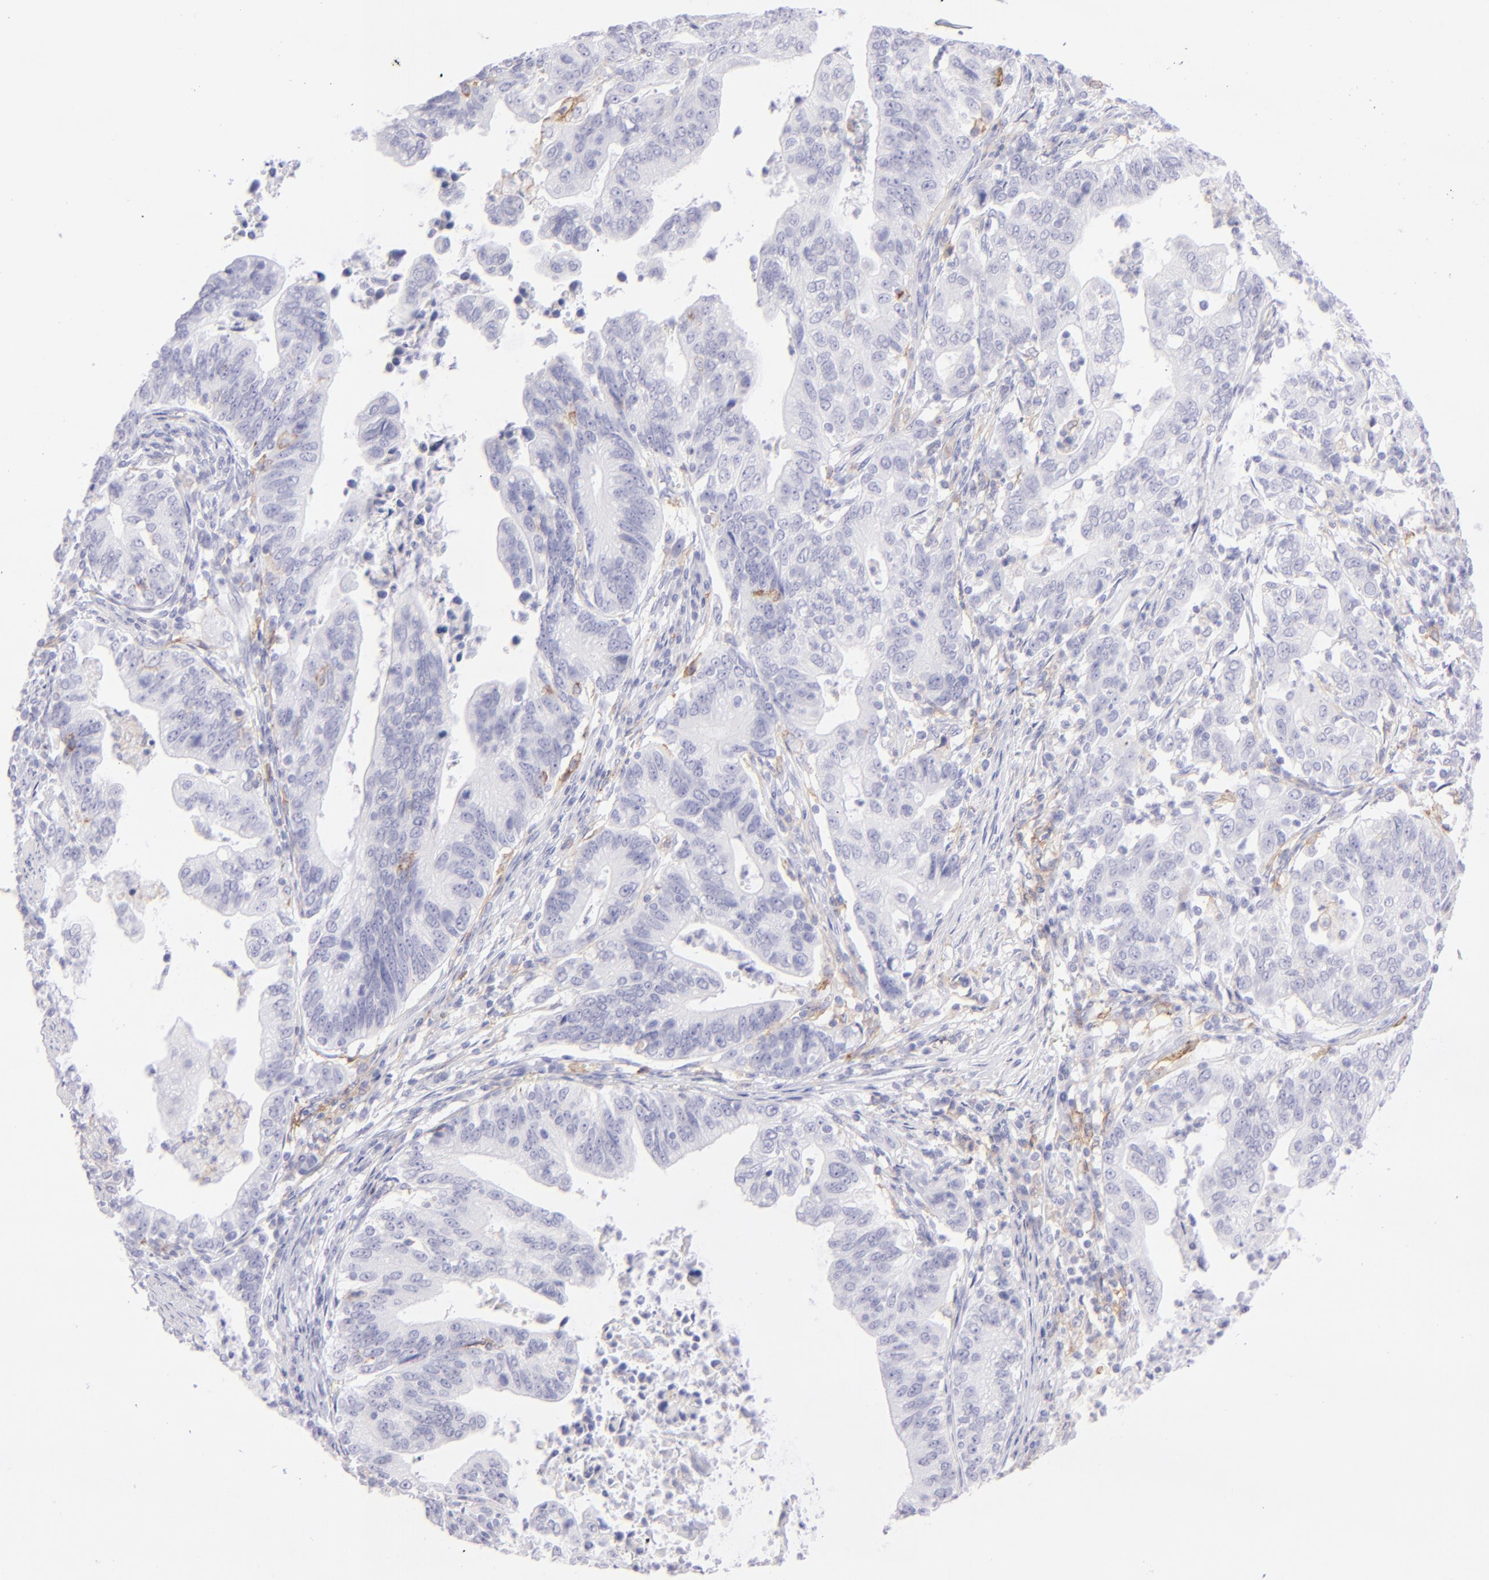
{"staining": {"intensity": "negative", "quantity": "none", "location": "none"}, "tissue": "stomach cancer", "cell_type": "Tumor cells", "image_type": "cancer", "snomed": [{"axis": "morphology", "description": "Adenocarcinoma, NOS"}, {"axis": "topography", "description": "Stomach, upper"}], "caption": "Tumor cells are negative for brown protein staining in adenocarcinoma (stomach).", "gene": "CD72", "patient": {"sex": "female", "age": 50}}